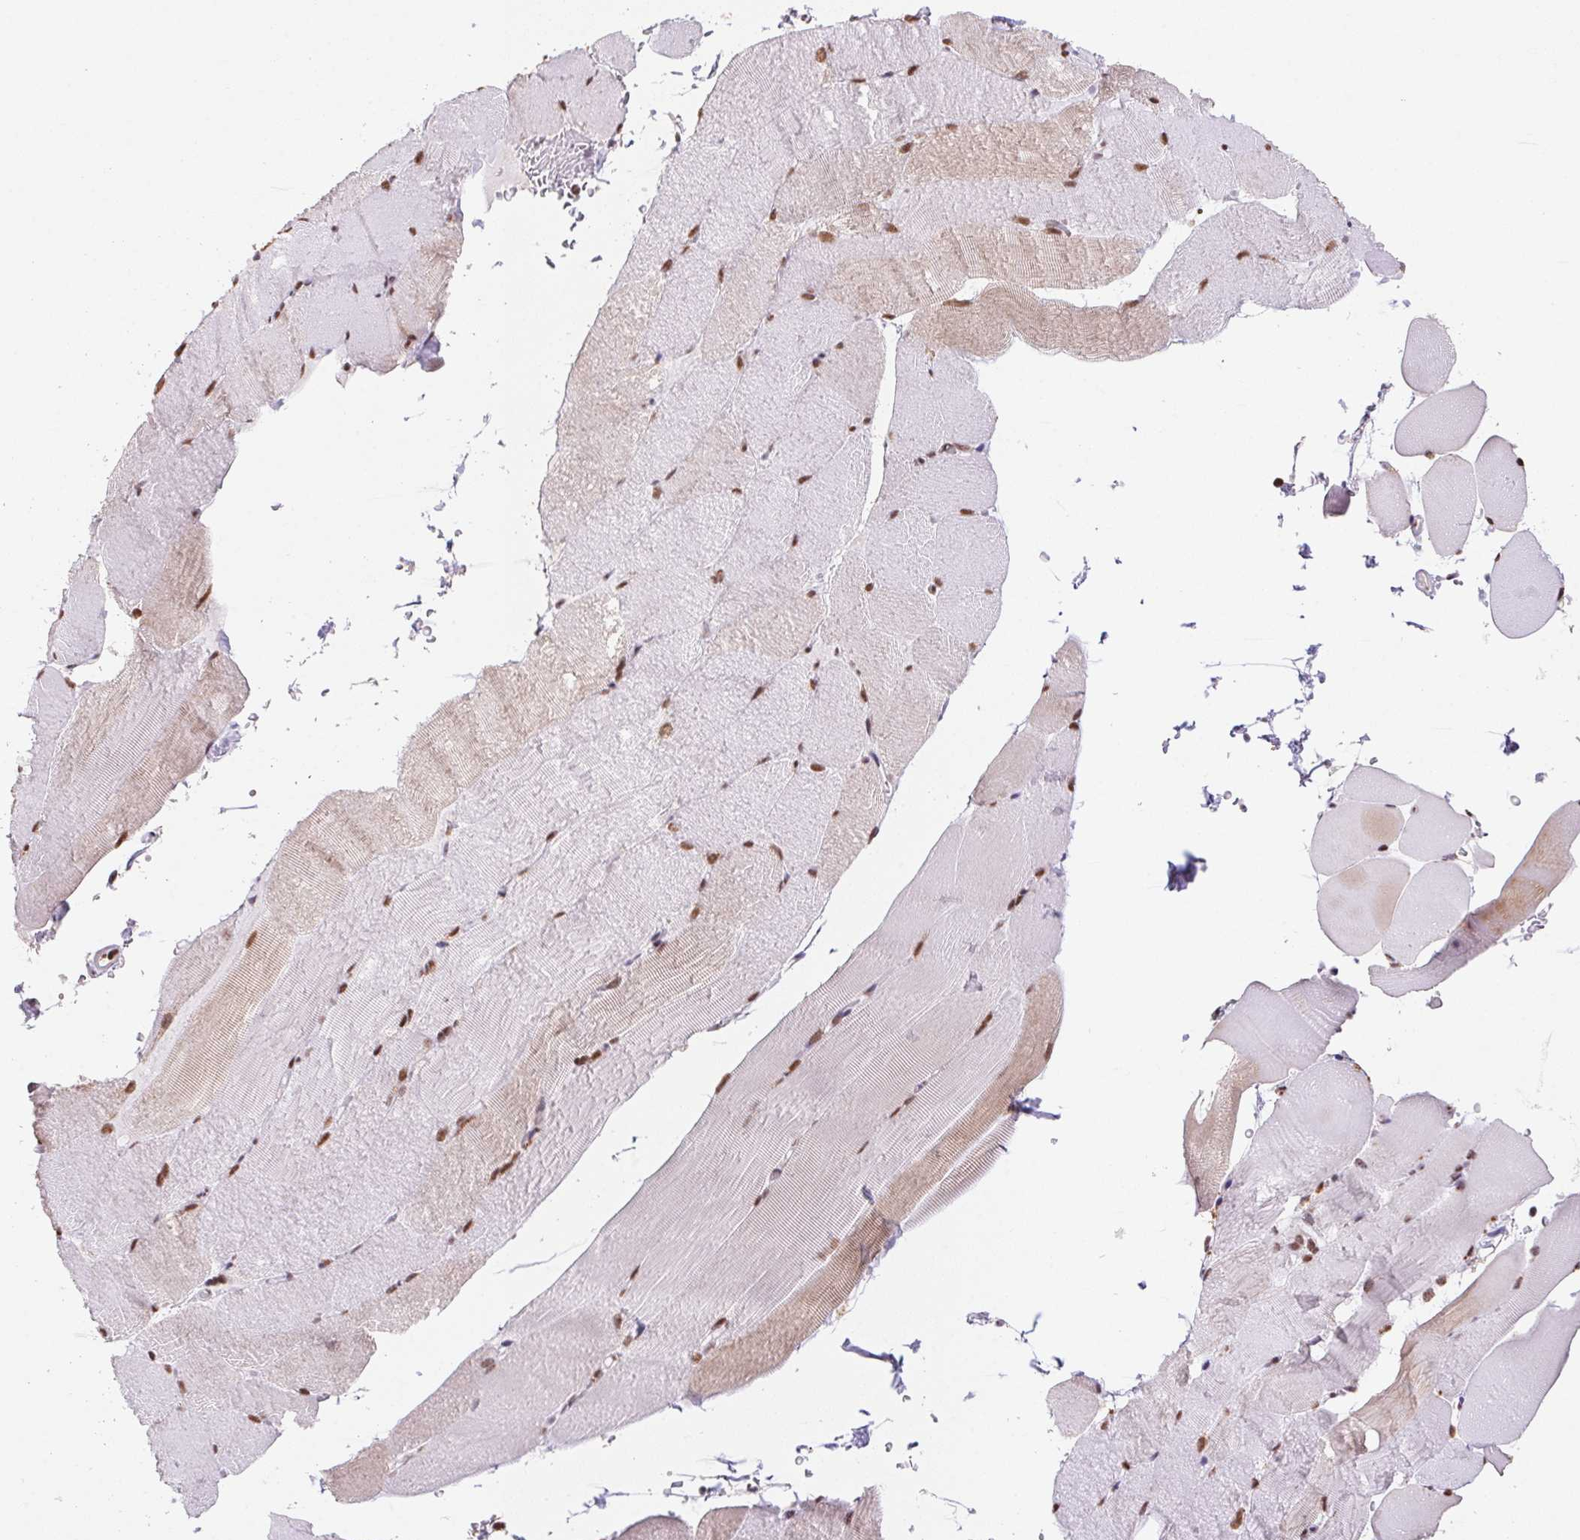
{"staining": {"intensity": "moderate", "quantity": ">75%", "location": "nuclear"}, "tissue": "skeletal muscle", "cell_type": "Myocytes", "image_type": "normal", "snomed": [{"axis": "morphology", "description": "Normal tissue, NOS"}, {"axis": "topography", "description": "Skeletal muscle"}], "caption": "An immunohistochemistry histopathology image of unremarkable tissue is shown. Protein staining in brown highlights moderate nuclear positivity in skeletal muscle within myocytes. (IHC, brightfield microscopy, high magnification).", "gene": "SNRPG", "patient": {"sex": "female", "age": 37}}